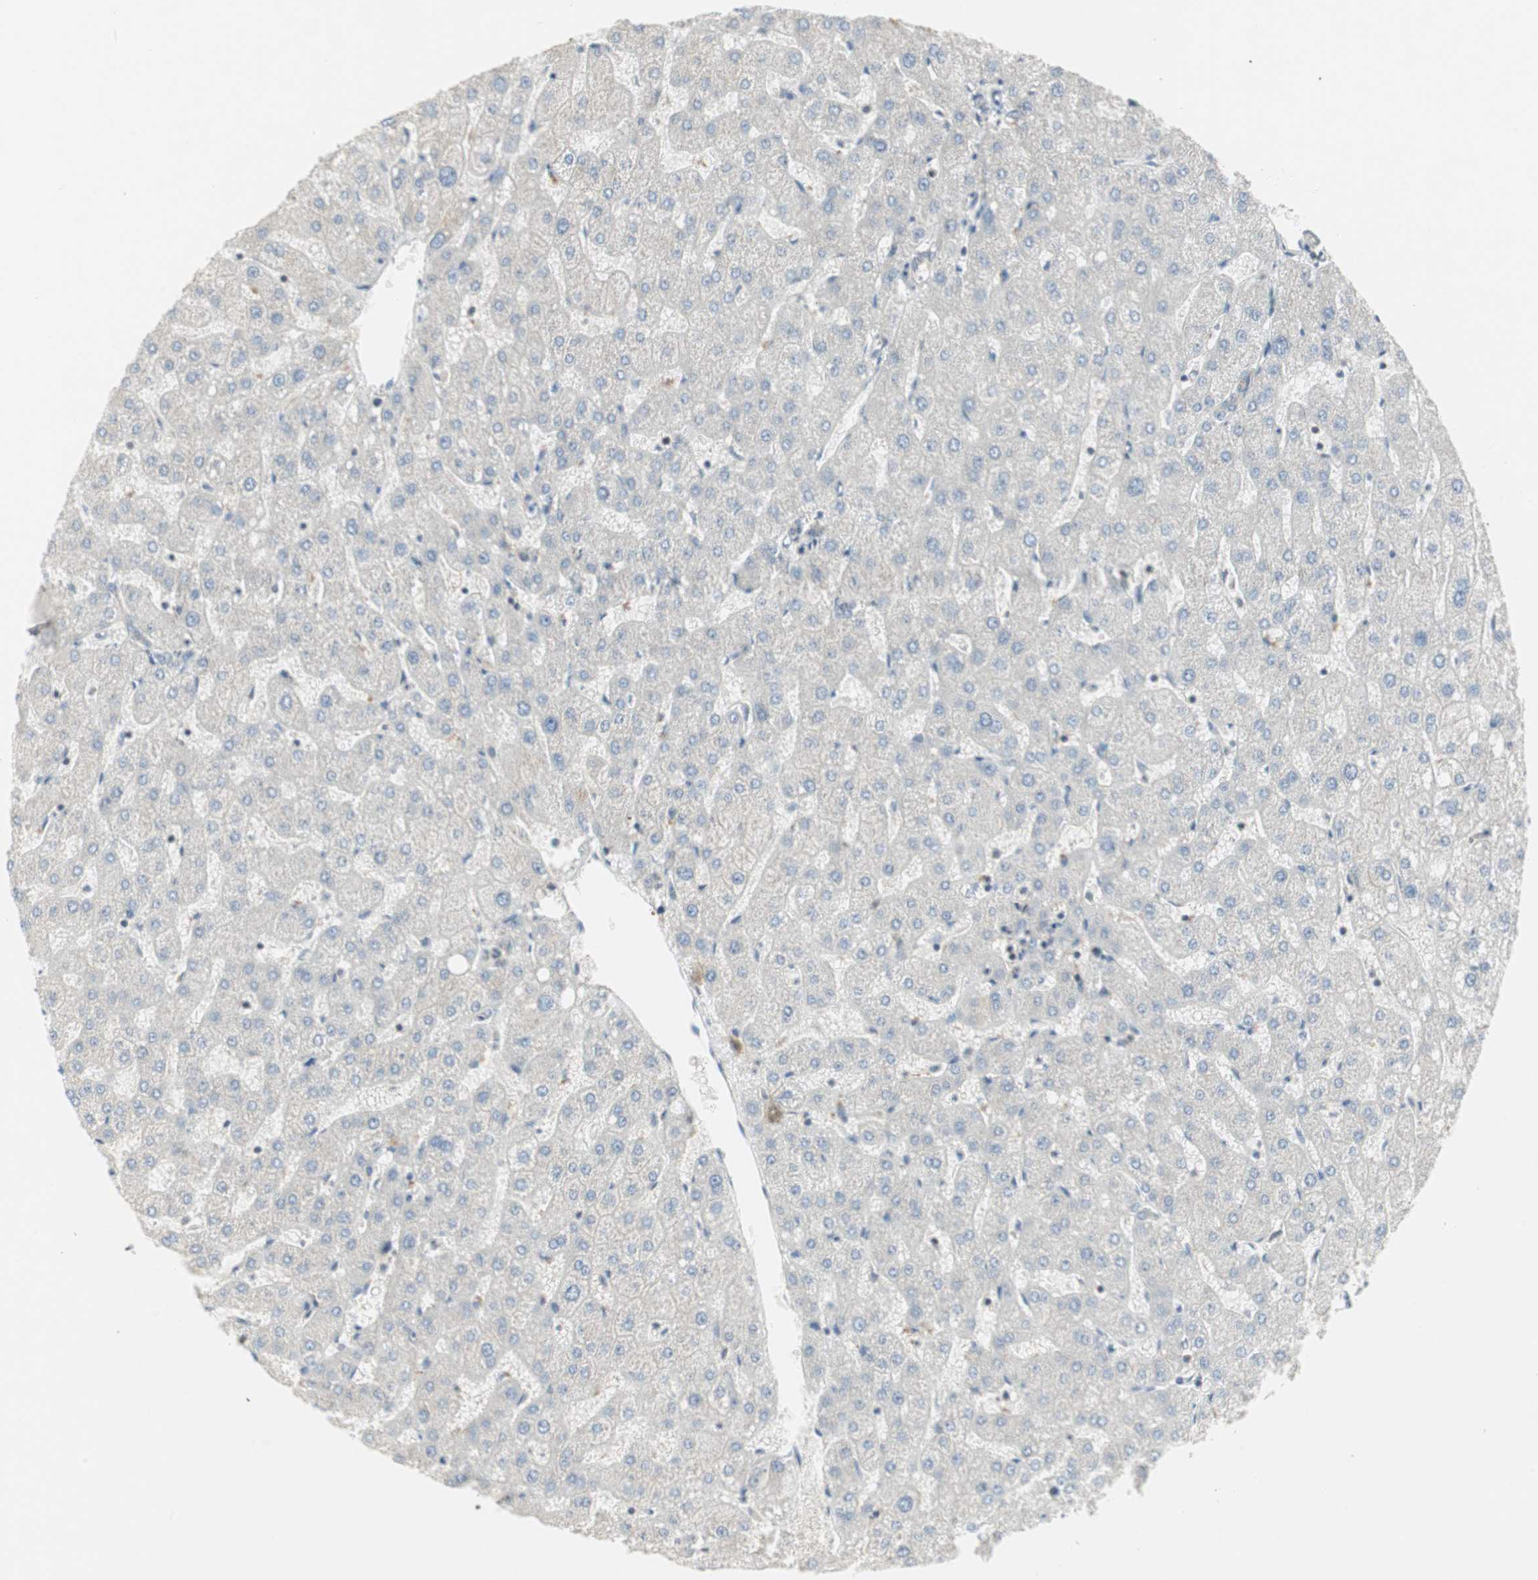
{"staining": {"intensity": "weak", "quantity": ">75%", "location": "cytoplasmic/membranous"}, "tissue": "liver", "cell_type": "Cholangiocytes", "image_type": "normal", "snomed": [{"axis": "morphology", "description": "Normal tissue, NOS"}, {"axis": "topography", "description": "Liver"}], "caption": "Unremarkable liver displays weak cytoplasmic/membranous positivity in about >75% of cholangiocytes.", "gene": "ZFP36", "patient": {"sex": "male", "age": 67}}